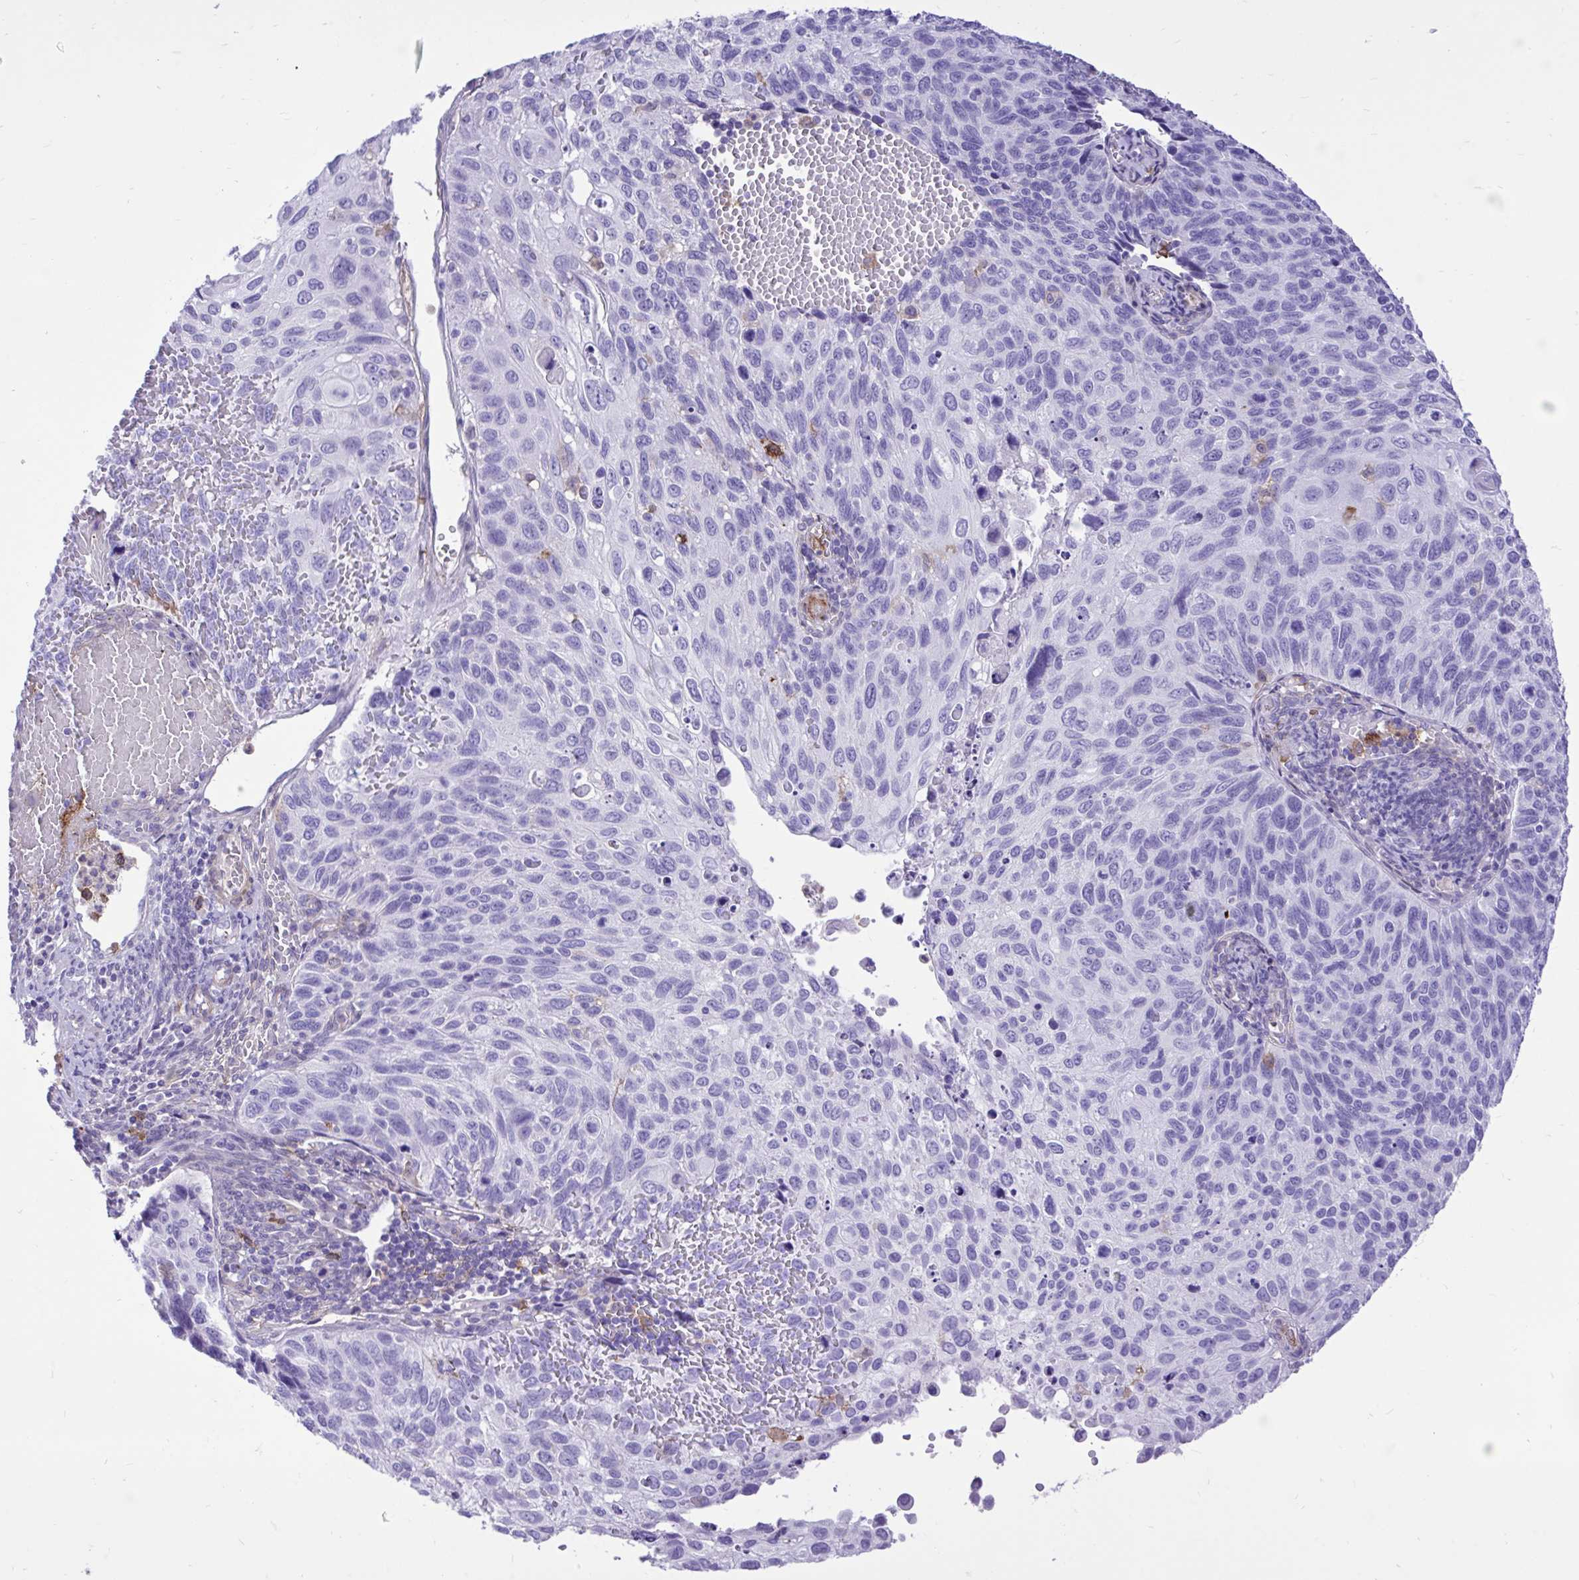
{"staining": {"intensity": "negative", "quantity": "none", "location": "none"}, "tissue": "cervical cancer", "cell_type": "Tumor cells", "image_type": "cancer", "snomed": [{"axis": "morphology", "description": "Squamous cell carcinoma, NOS"}, {"axis": "topography", "description": "Cervix"}], "caption": "There is no significant expression in tumor cells of squamous cell carcinoma (cervical).", "gene": "TLR7", "patient": {"sex": "female", "age": 70}}